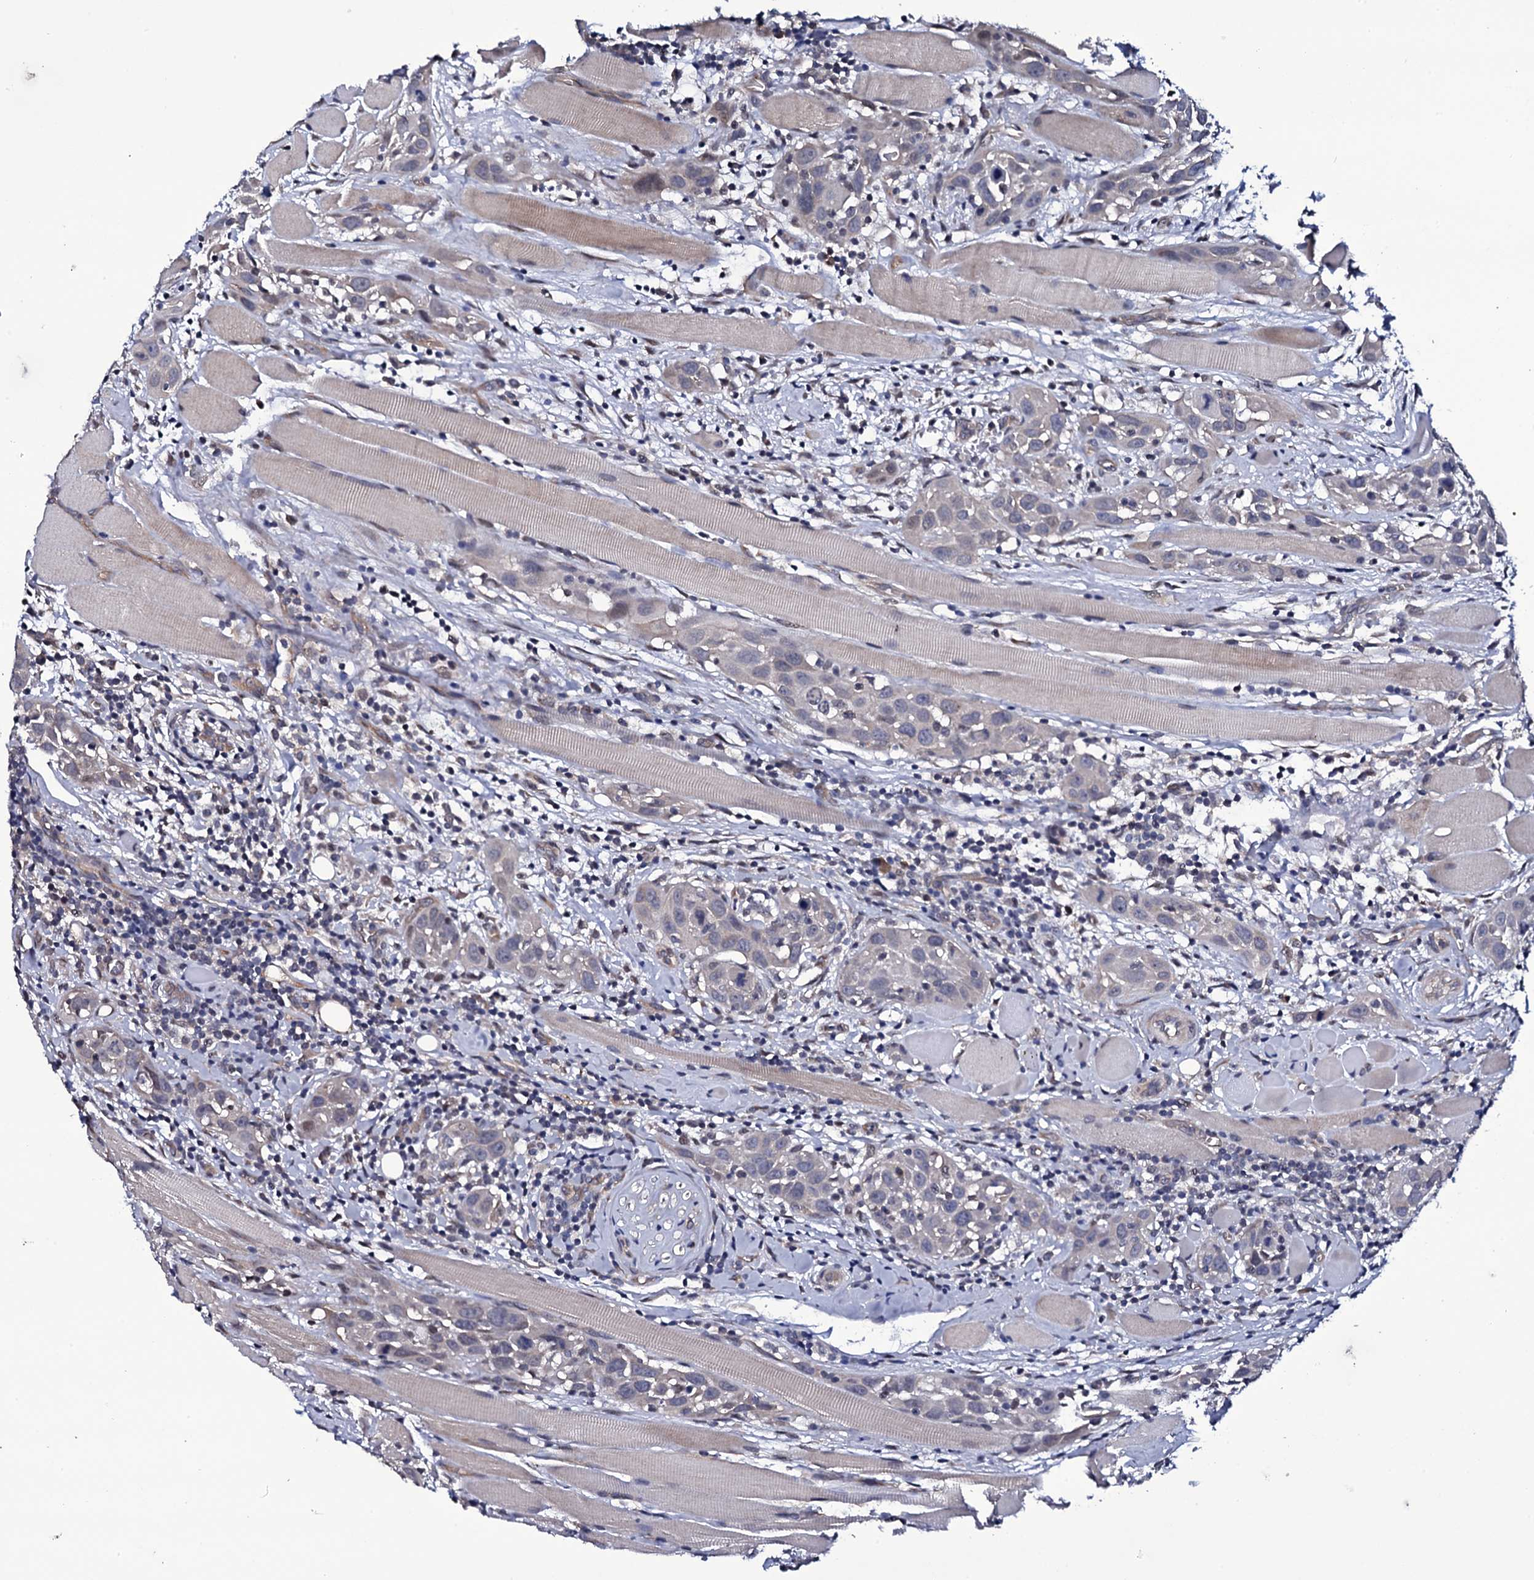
{"staining": {"intensity": "negative", "quantity": "none", "location": "none"}, "tissue": "head and neck cancer", "cell_type": "Tumor cells", "image_type": "cancer", "snomed": [{"axis": "morphology", "description": "Squamous cell carcinoma, NOS"}, {"axis": "topography", "description": "Oral tissue"}, {"axis": "topography", "description": "Head-Neck"}], "caption": "Human squamous cell carcinoma (head and neck) stained for a protein using IHC demonstrates no staining in tumor cells.", "gene": "GAREM1", "patient": {"sex": "female", "age": 50}}